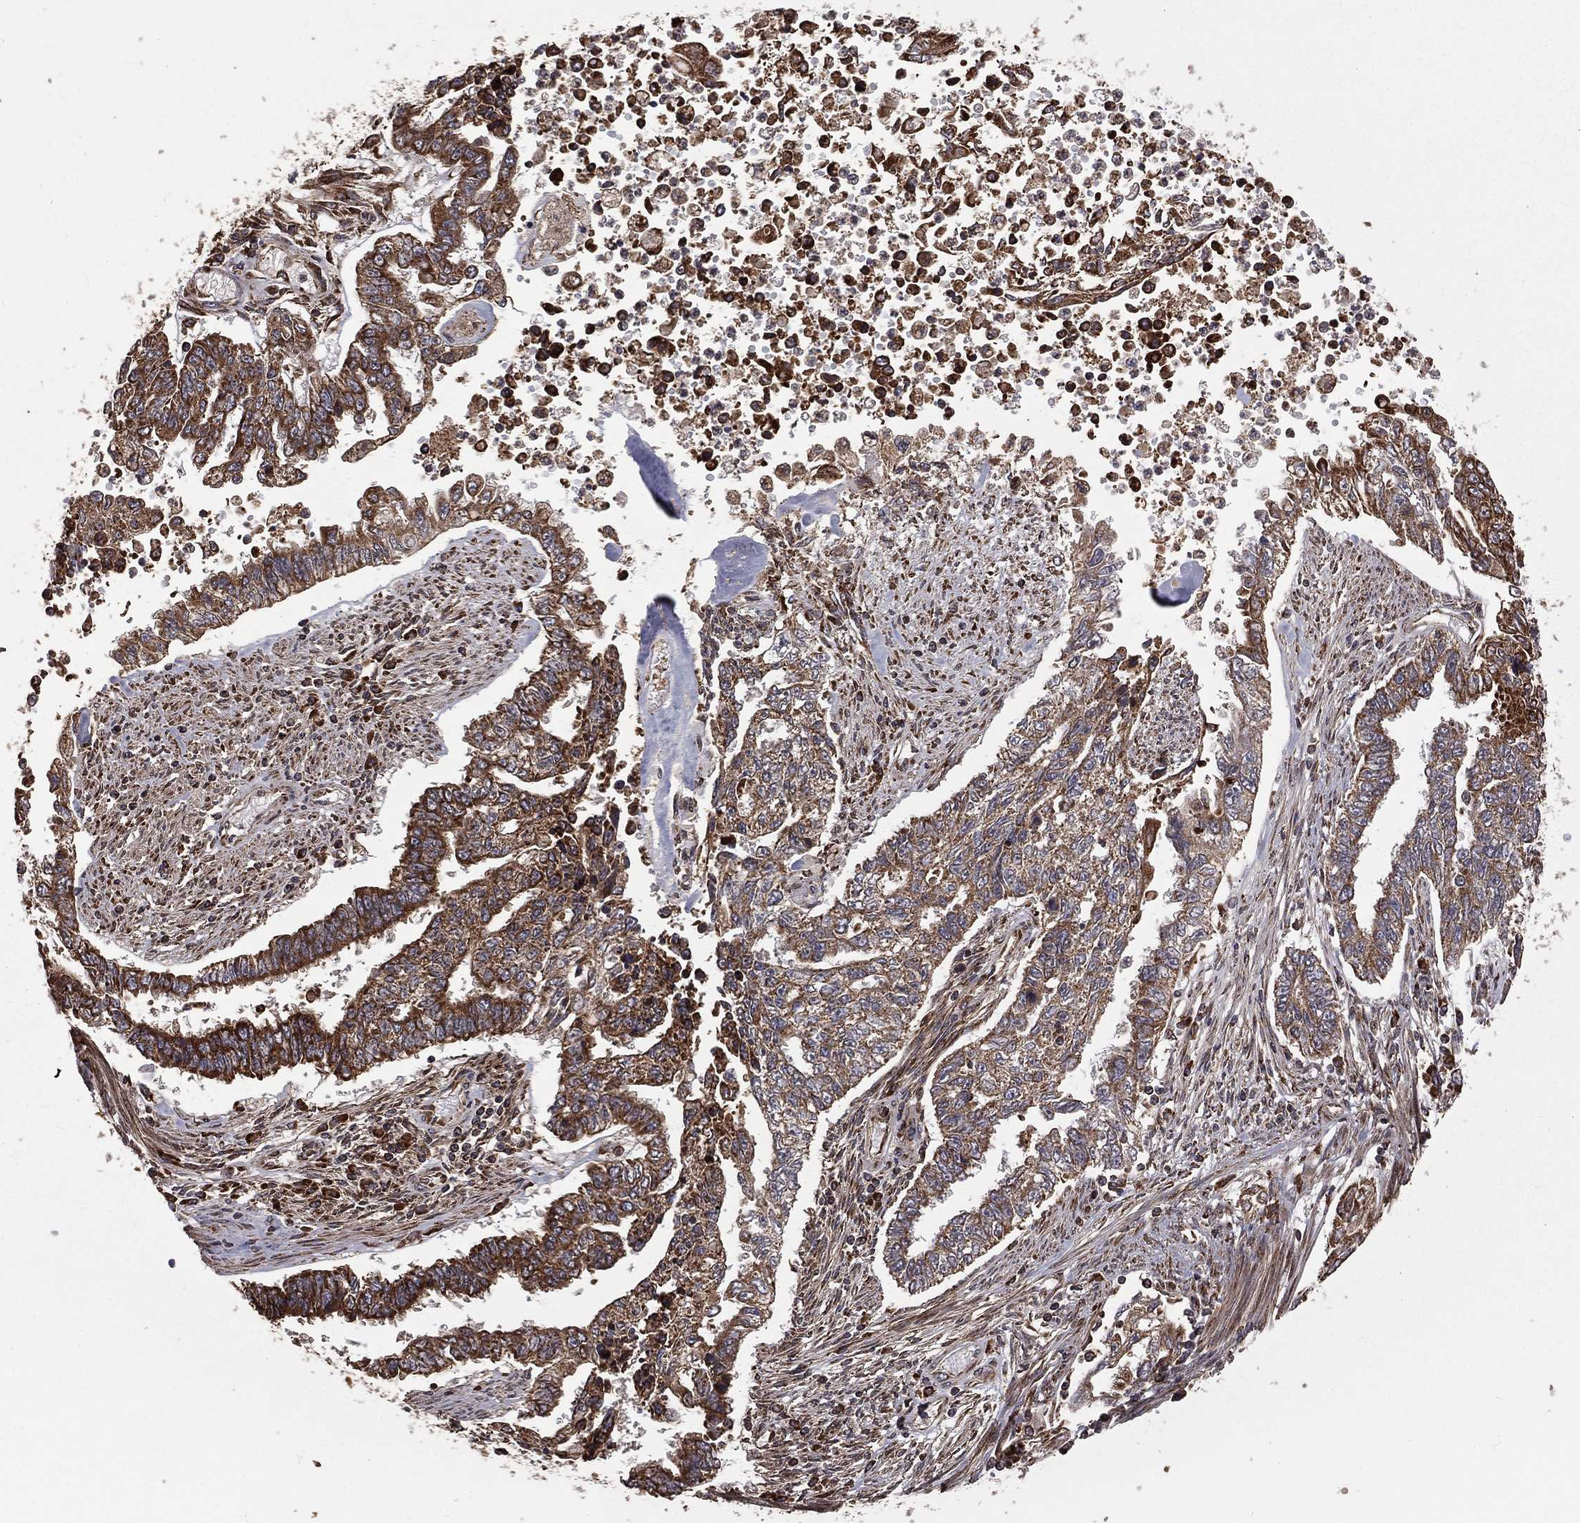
{"staining": {"intensity": "strong", "quantity": ">75%", "location": "cytoplasmic/membranous"}, "tissue": "endometrial cancer", "cell_type": "Tumor cells", "image_type": "cancer", "snomed": [{"axis": "morphology", "description": "Adenocarcinoma, NOS"}, {"axis": "topography", "description": "Uterus"}], "caption": "A brown stain shows strong cytoplasmic/membranous positivity of a protein in adenocarcinoma (endometrial) tumor cells.", "gene": "OLFML1", "patient": {"sex": "female", "age": 59}}